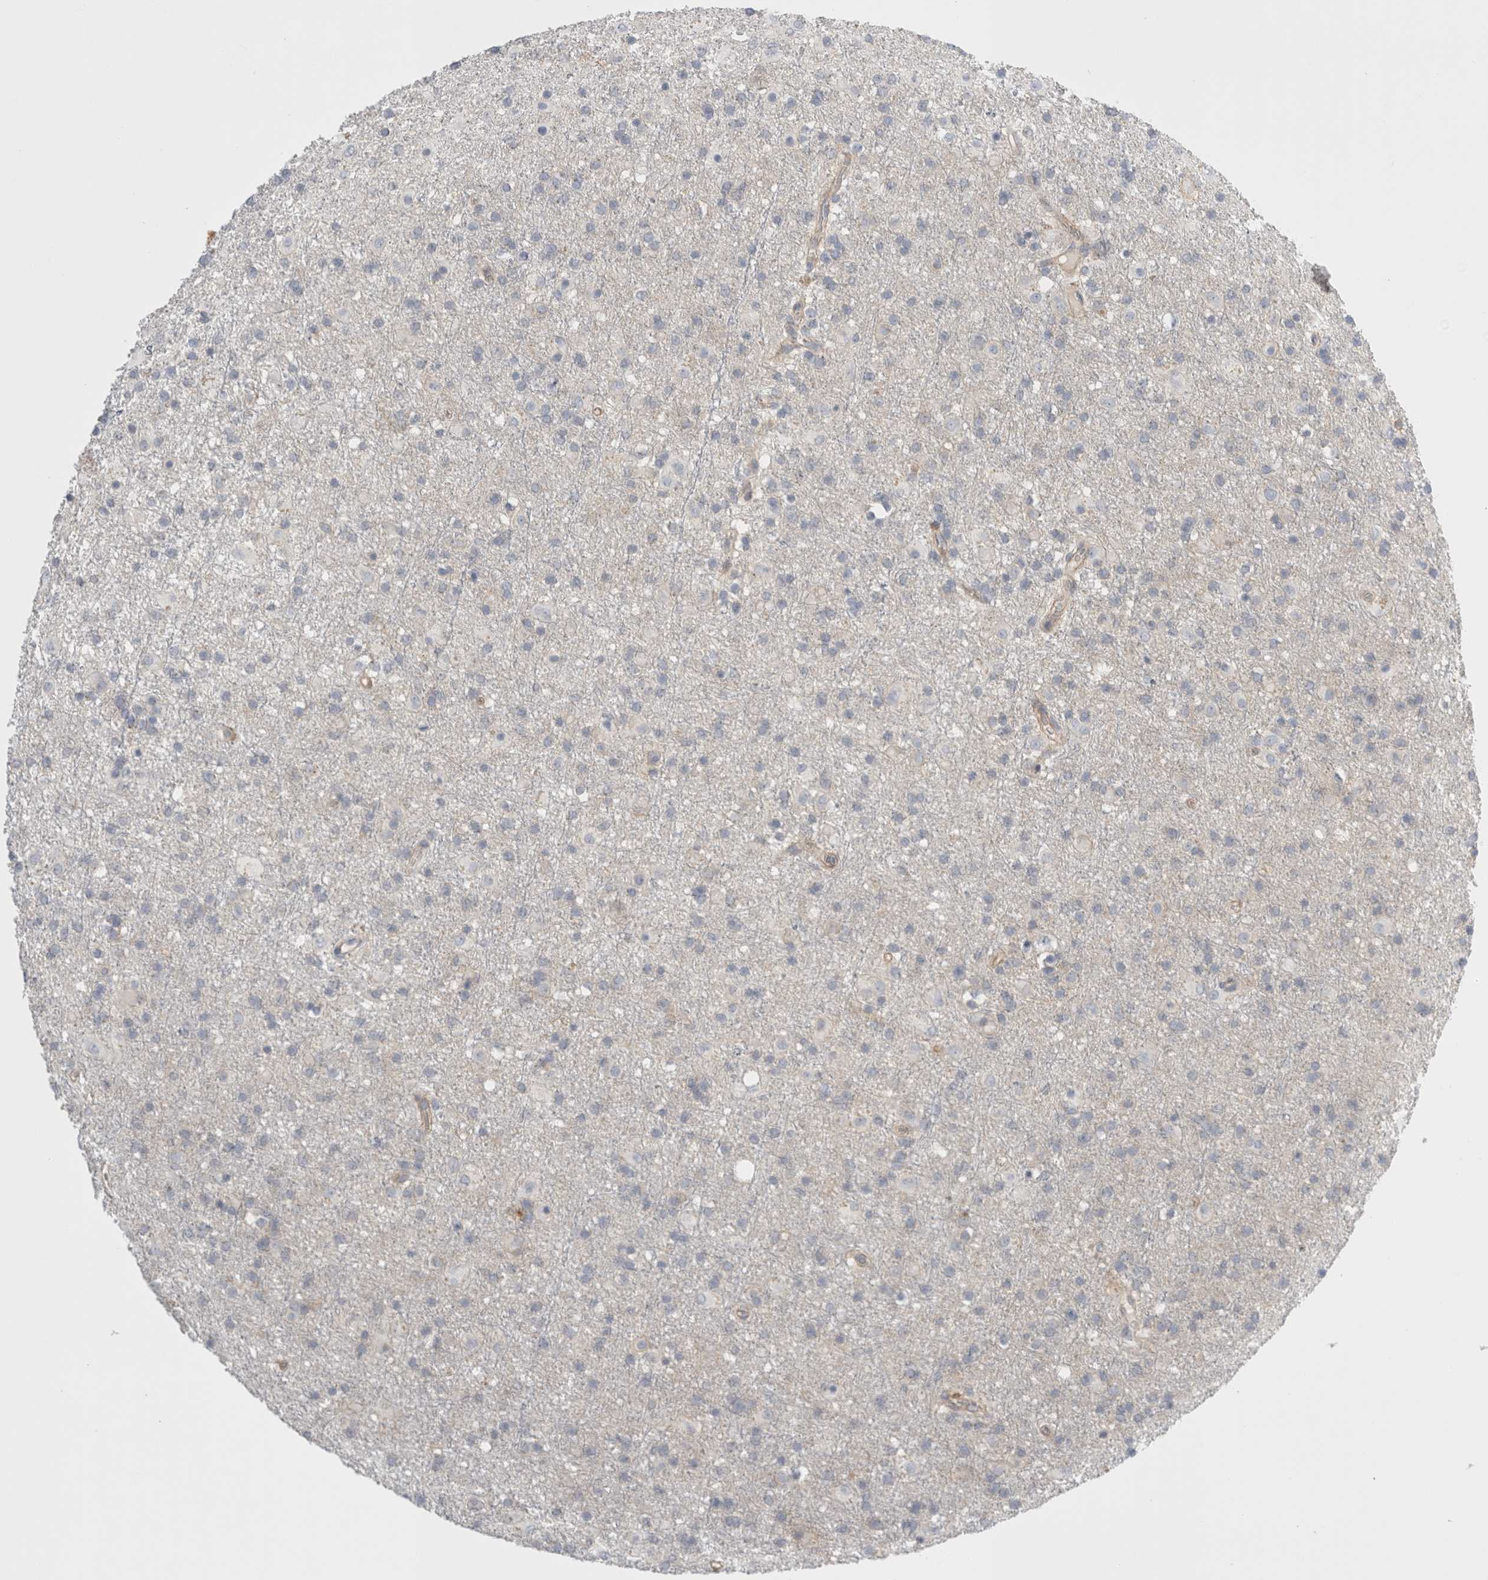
{"staining": {"intensity": "negative", "quantity": "none", "location": "none"}, "tissue": "glioma", "cell_type": "Tumor cells", "image_type": "cancer", "snomed": [{"axis": "morphology", "description": "Glioma, malignant, Low grade"}, {"axis": "topography", "description": "Brain"}], "caption": "Glioma was stained to show a protein in brown. There is no significant staining in tumor cells.", "gene": "VANGL1", "patient": {"sex": "male", "age": 65}}